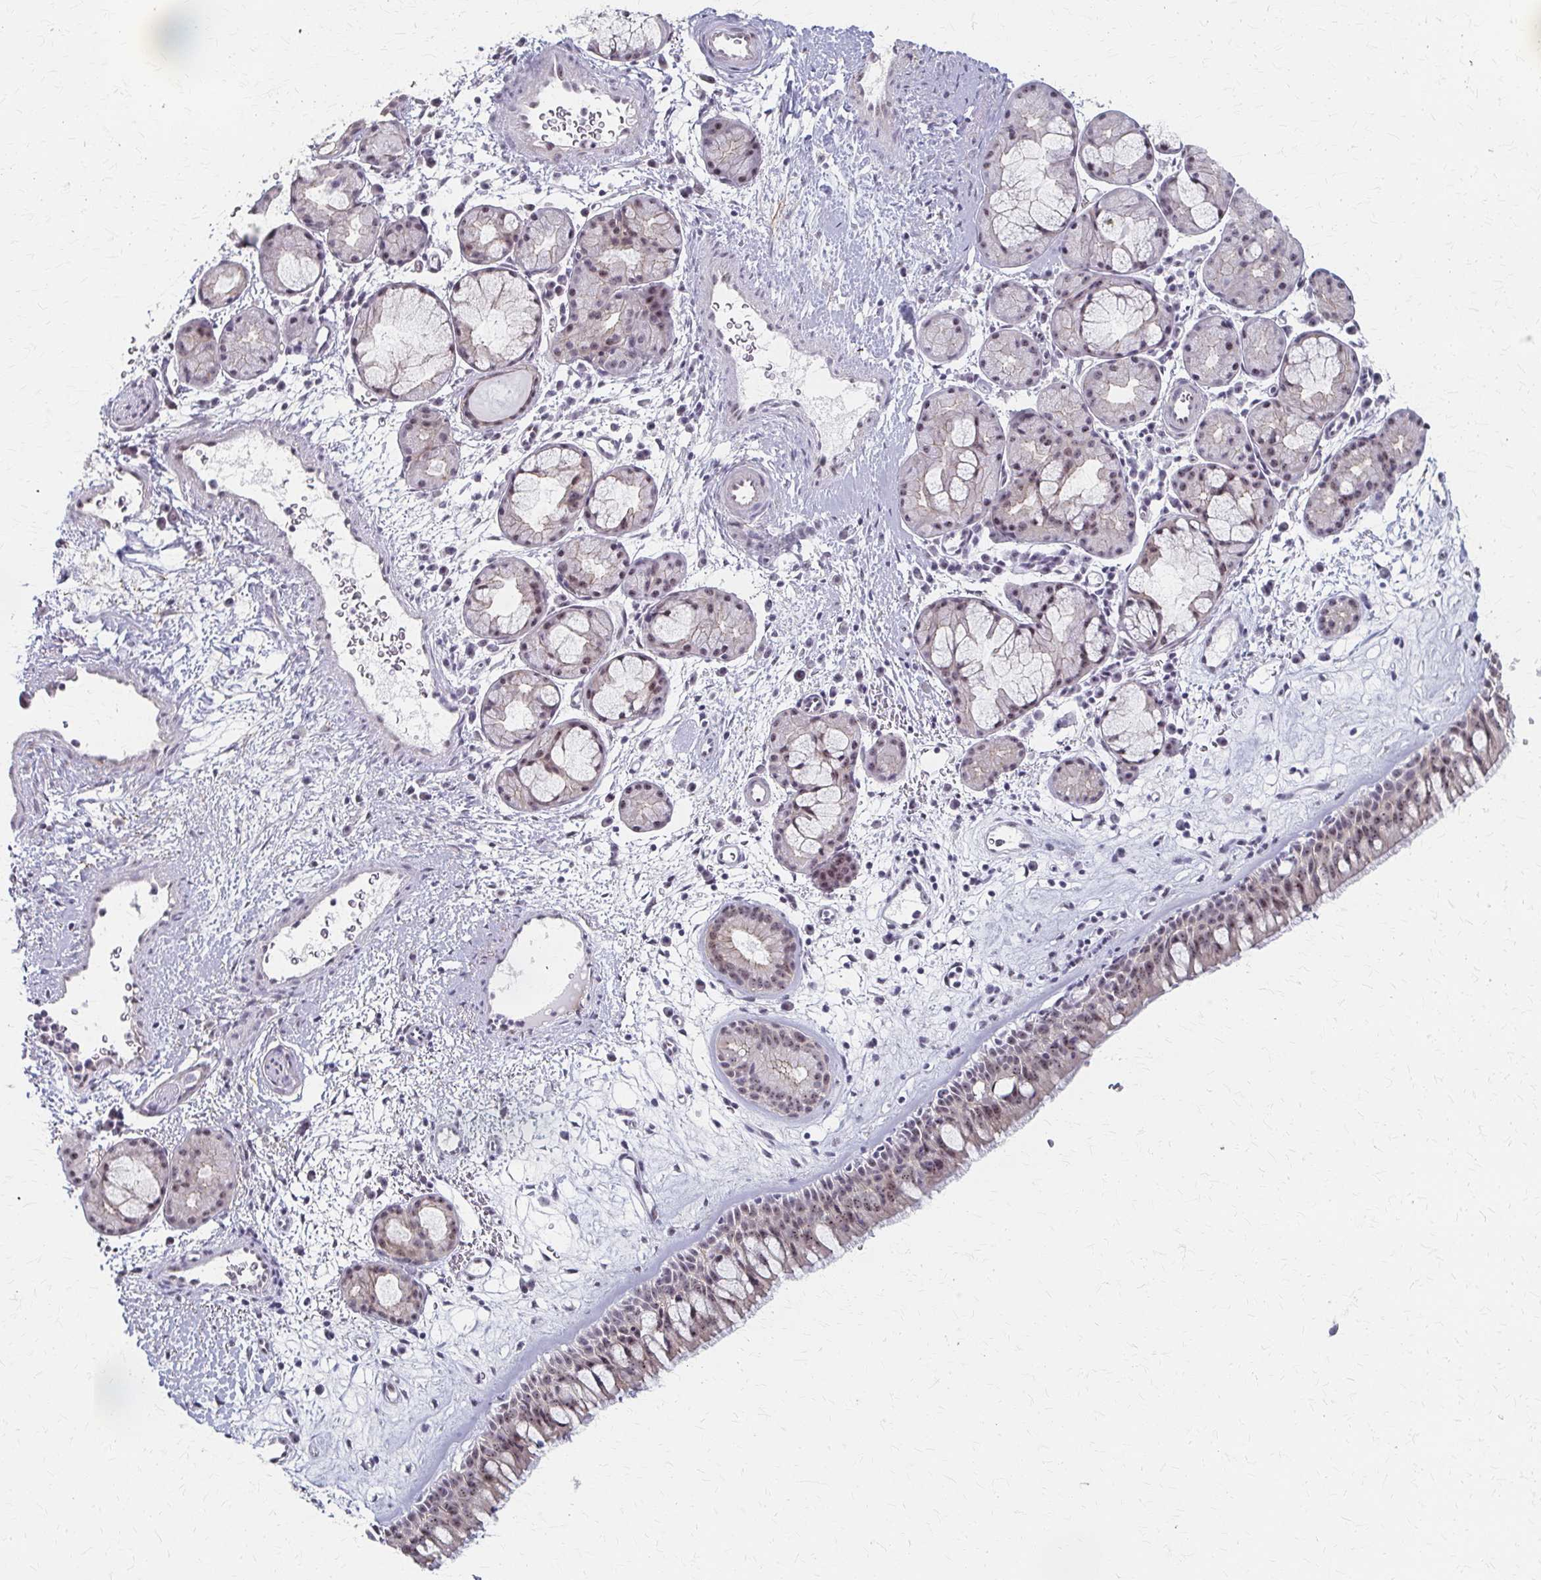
{"staining": {"intensity": "strong", "quantity": "25%-75%", "location": "nuclear"}, "tissue": "nasopharynx", "cell_type": "Respiratory epithelial cells", "image_type": "normal", "snomed": [{"axis": "morphology", "description": "Normal tissue, NOS"}, {"axis": "topography", "description": "Nasopharynx"}], "caption": "Human nasopharynx stained with a protein marker reveals strong staining in respiratory epithelial cells.", "gene": "PES1", "patient": {"sex": "male", "age": 65}}